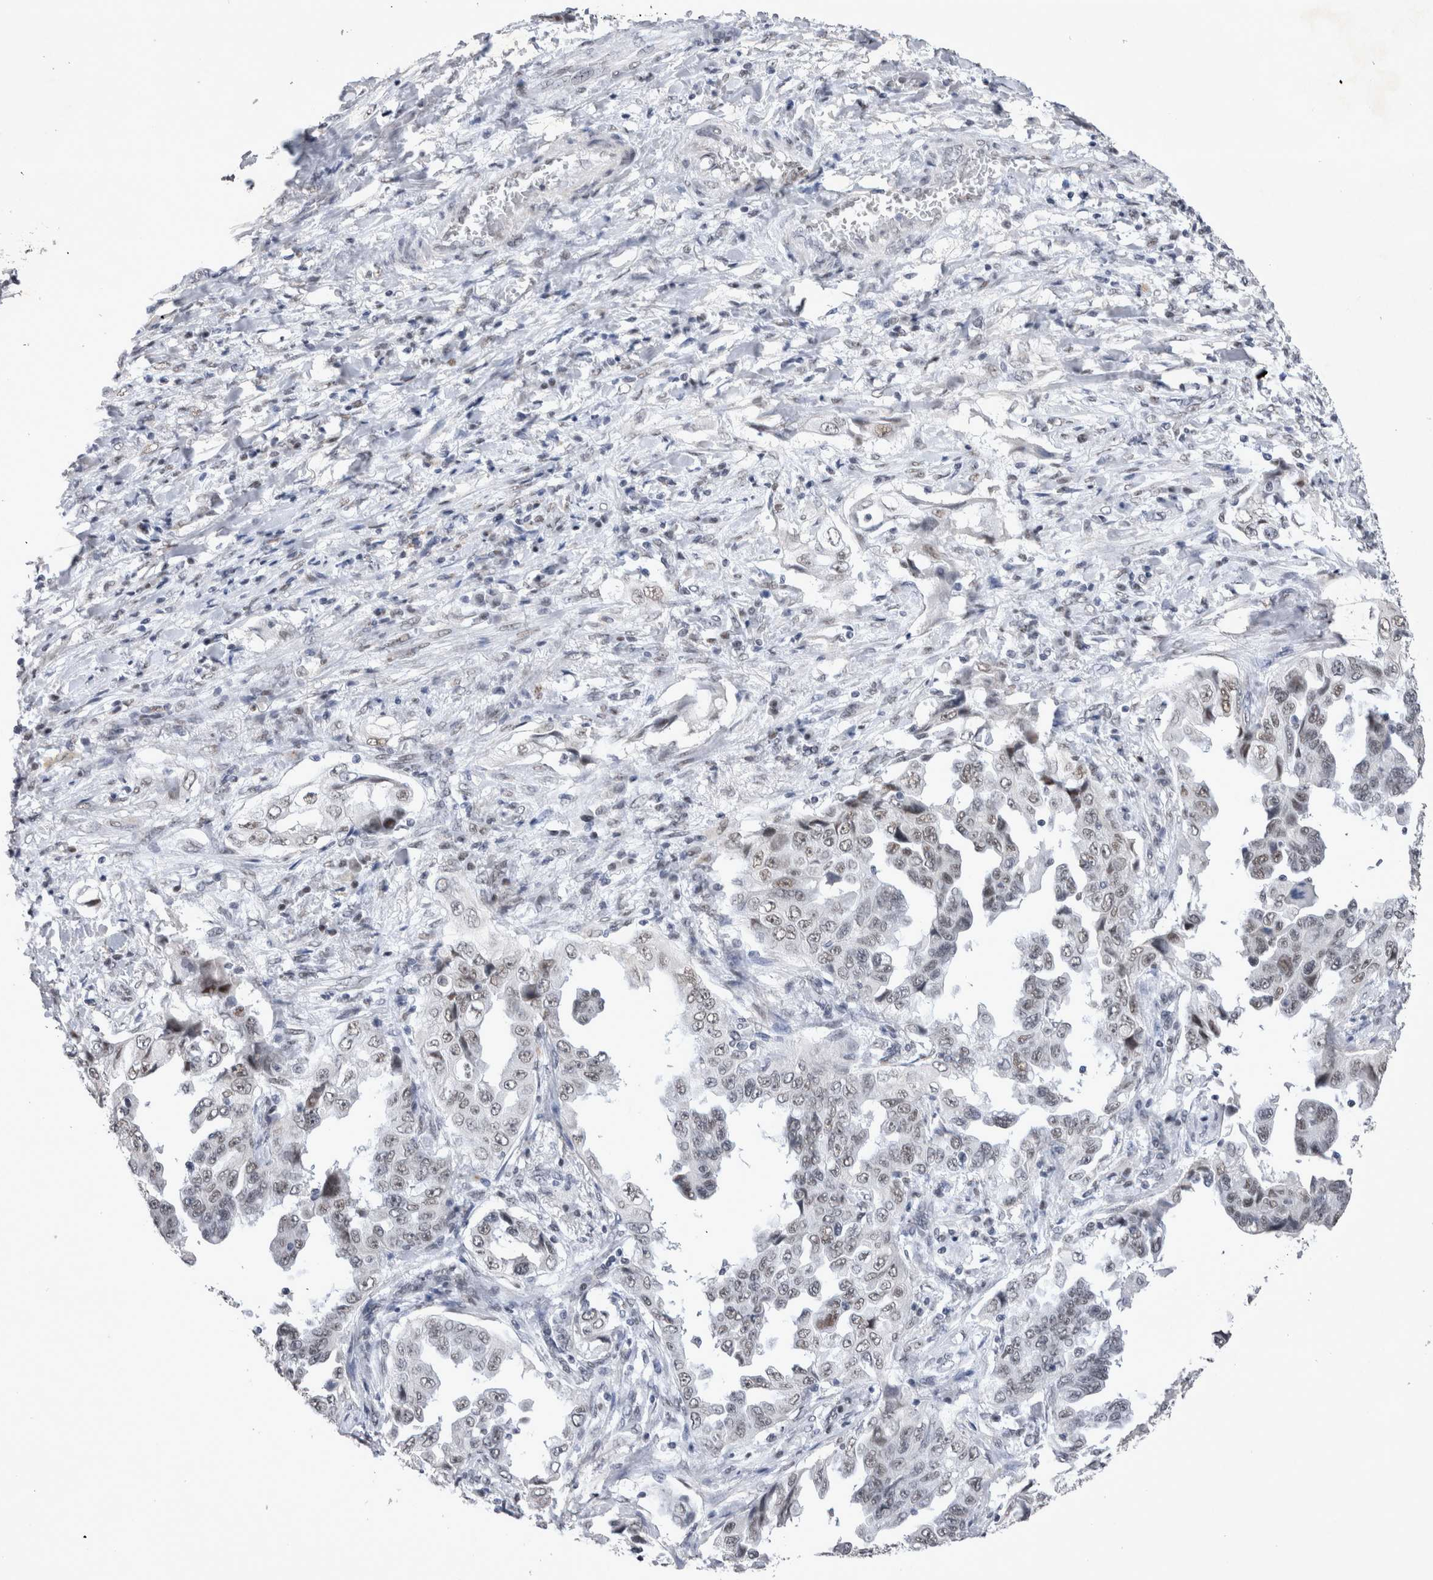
{"staining": {"intensity": "weak", "quantity": "25%-75%", "location": "nuclear"}, "tissue": "lung cancer", "cell_type": "Tumor cells", "image_type": "cancer", "snomed": [{"axis": "morphology", "description": "Adenocarcinoma, NOS"}, {"axis": "topography", "description": "Lung"}], "caption": "Lung adenocarcinoma stained for a protein reveals weak nuclear positivity in tumor cells. (DAB (3,3'-diaminobenzidine) IHC, brown staining for protein, blue staining for nuclei).", "gene": "RBM6", "patient": {"sex": "female", "age": 51}}